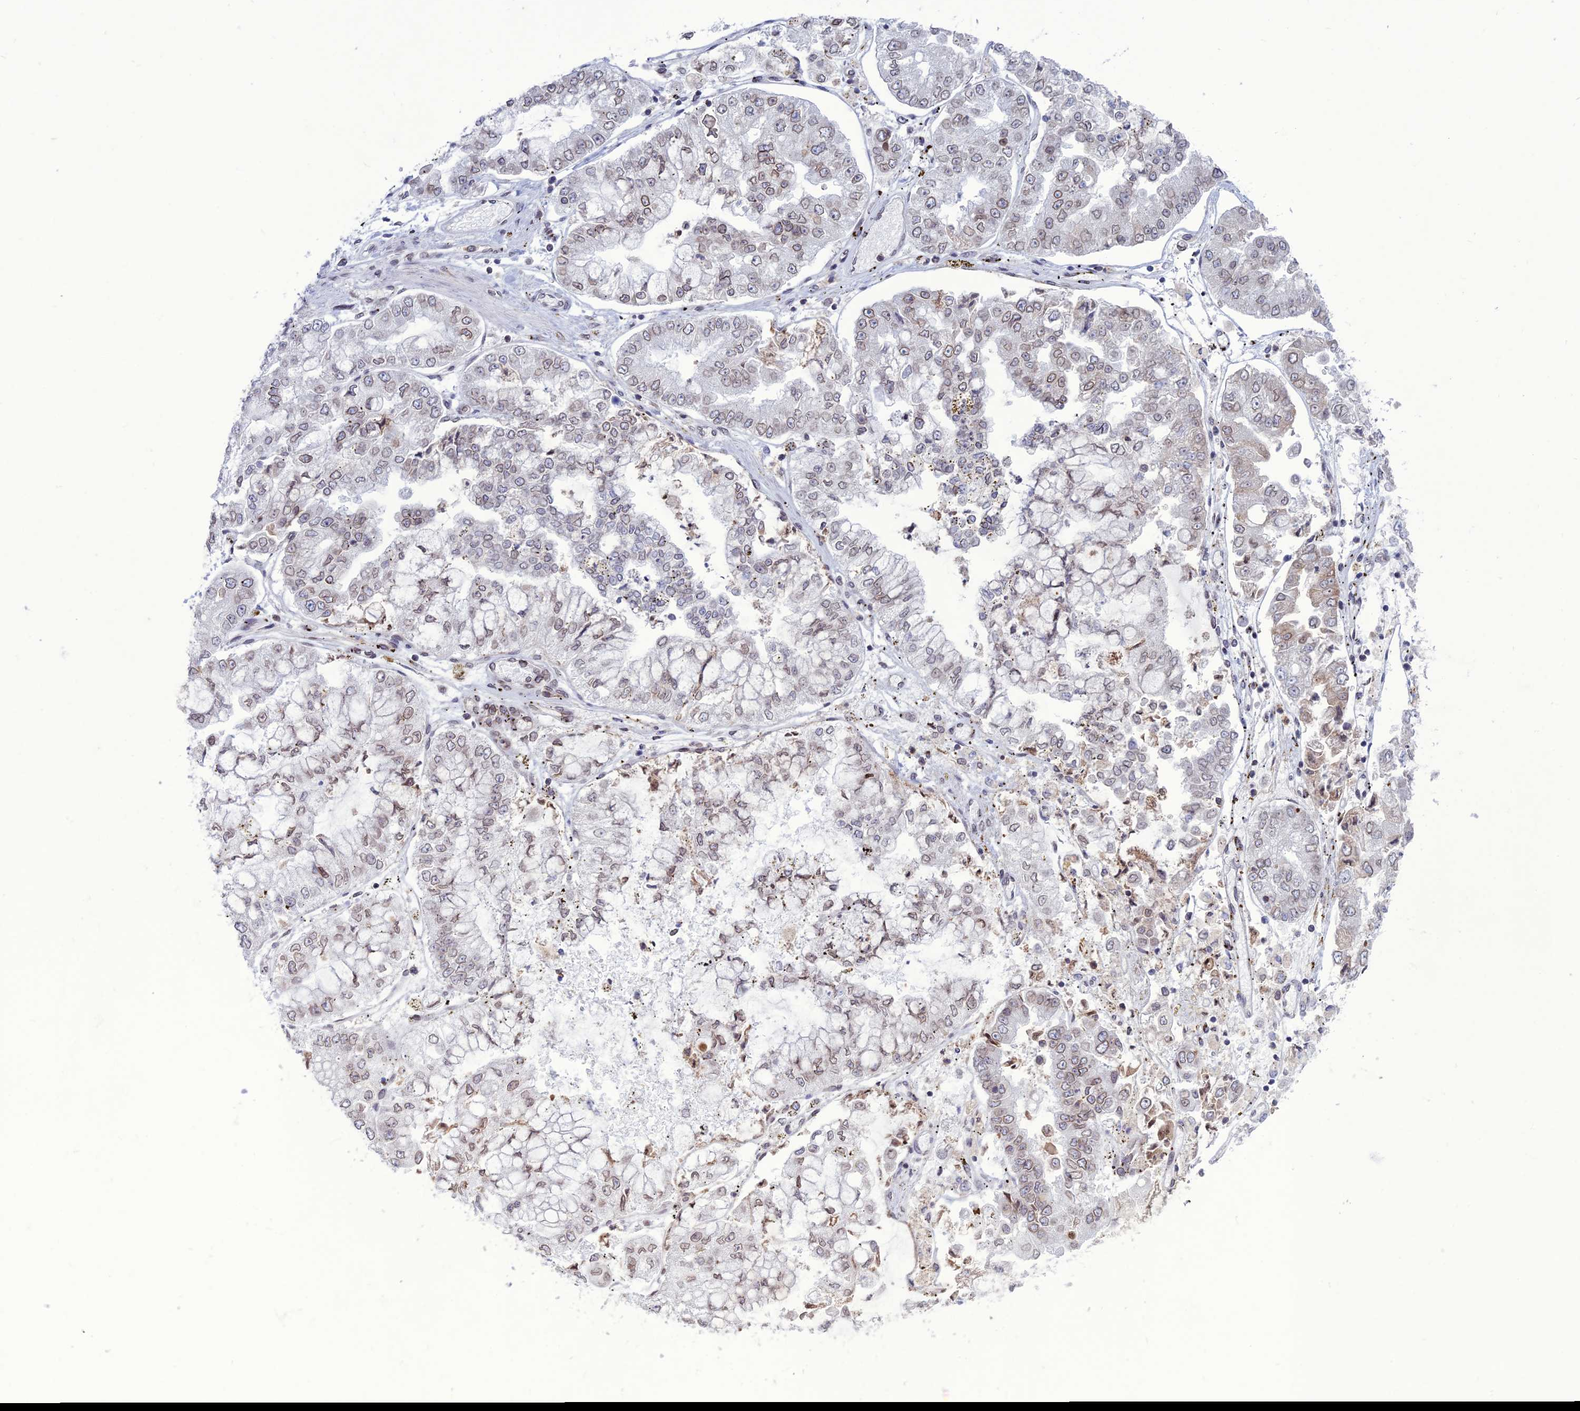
{"staining": {"intensity": "weak", "quantity": ">75%", "location": "cytoplasmic/membranous,nuclear"}, "tissue": "stomach cancer", "cell_type": "Tumor cells", "image_type": "cancer", "snomed": [{"axis": "morphology", "description": "Adenocarcinoma, NOS"}, {"axis": "topography", "description": "Stomach"}], "caption": "Immunohistochemistry of stomach cancer demonstrates low levels of weak cytoplasmic/membranous and nuclear positivity in approximately >75% of tumor cells. The staining was performed using DAB, with brown indicating positive protein expression. Nuclei are stained blue with hematoxylin.", "gene": "WDR46", "patient": {"sex": "male", "age": 76}}